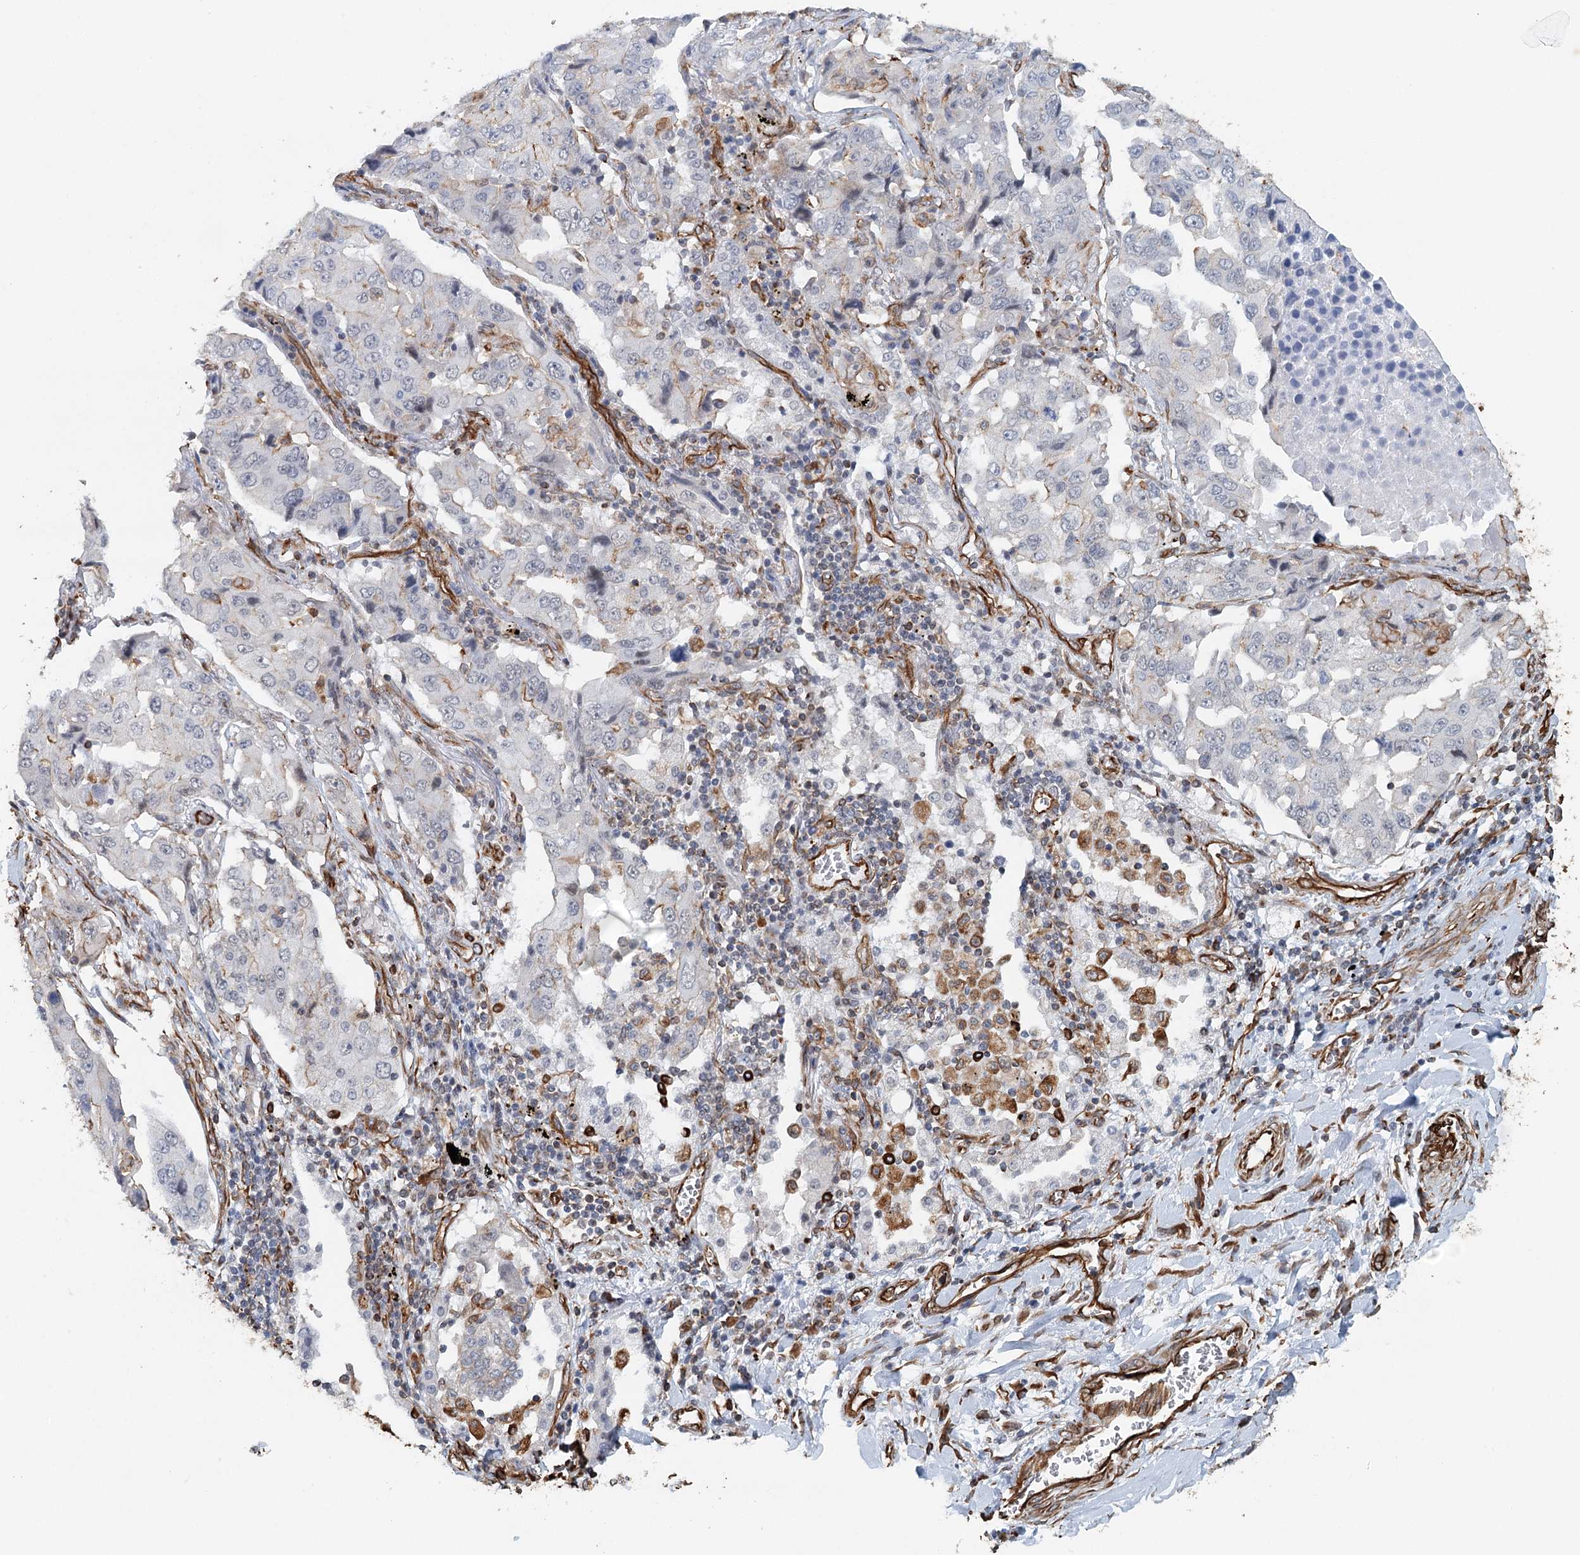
{"staining": {"intensity": "negative", "quantity": "none", "location": "none"}, "tissue": "lung cancer", "cell_type": "Tumor cells", "image_type": "cancer", "snomed": [{"axis": "morphology", "description": "Adenocarcinoma, NOS"}, {"axis": "topography", "description": "Lung"}], "caption": "Protein analysis of lung cancer (adenocarcinoma) exhibits no significant positivity in tumor cells.", "gene": "SYNPO", "patient": {"sex": "female", "age": 65}}